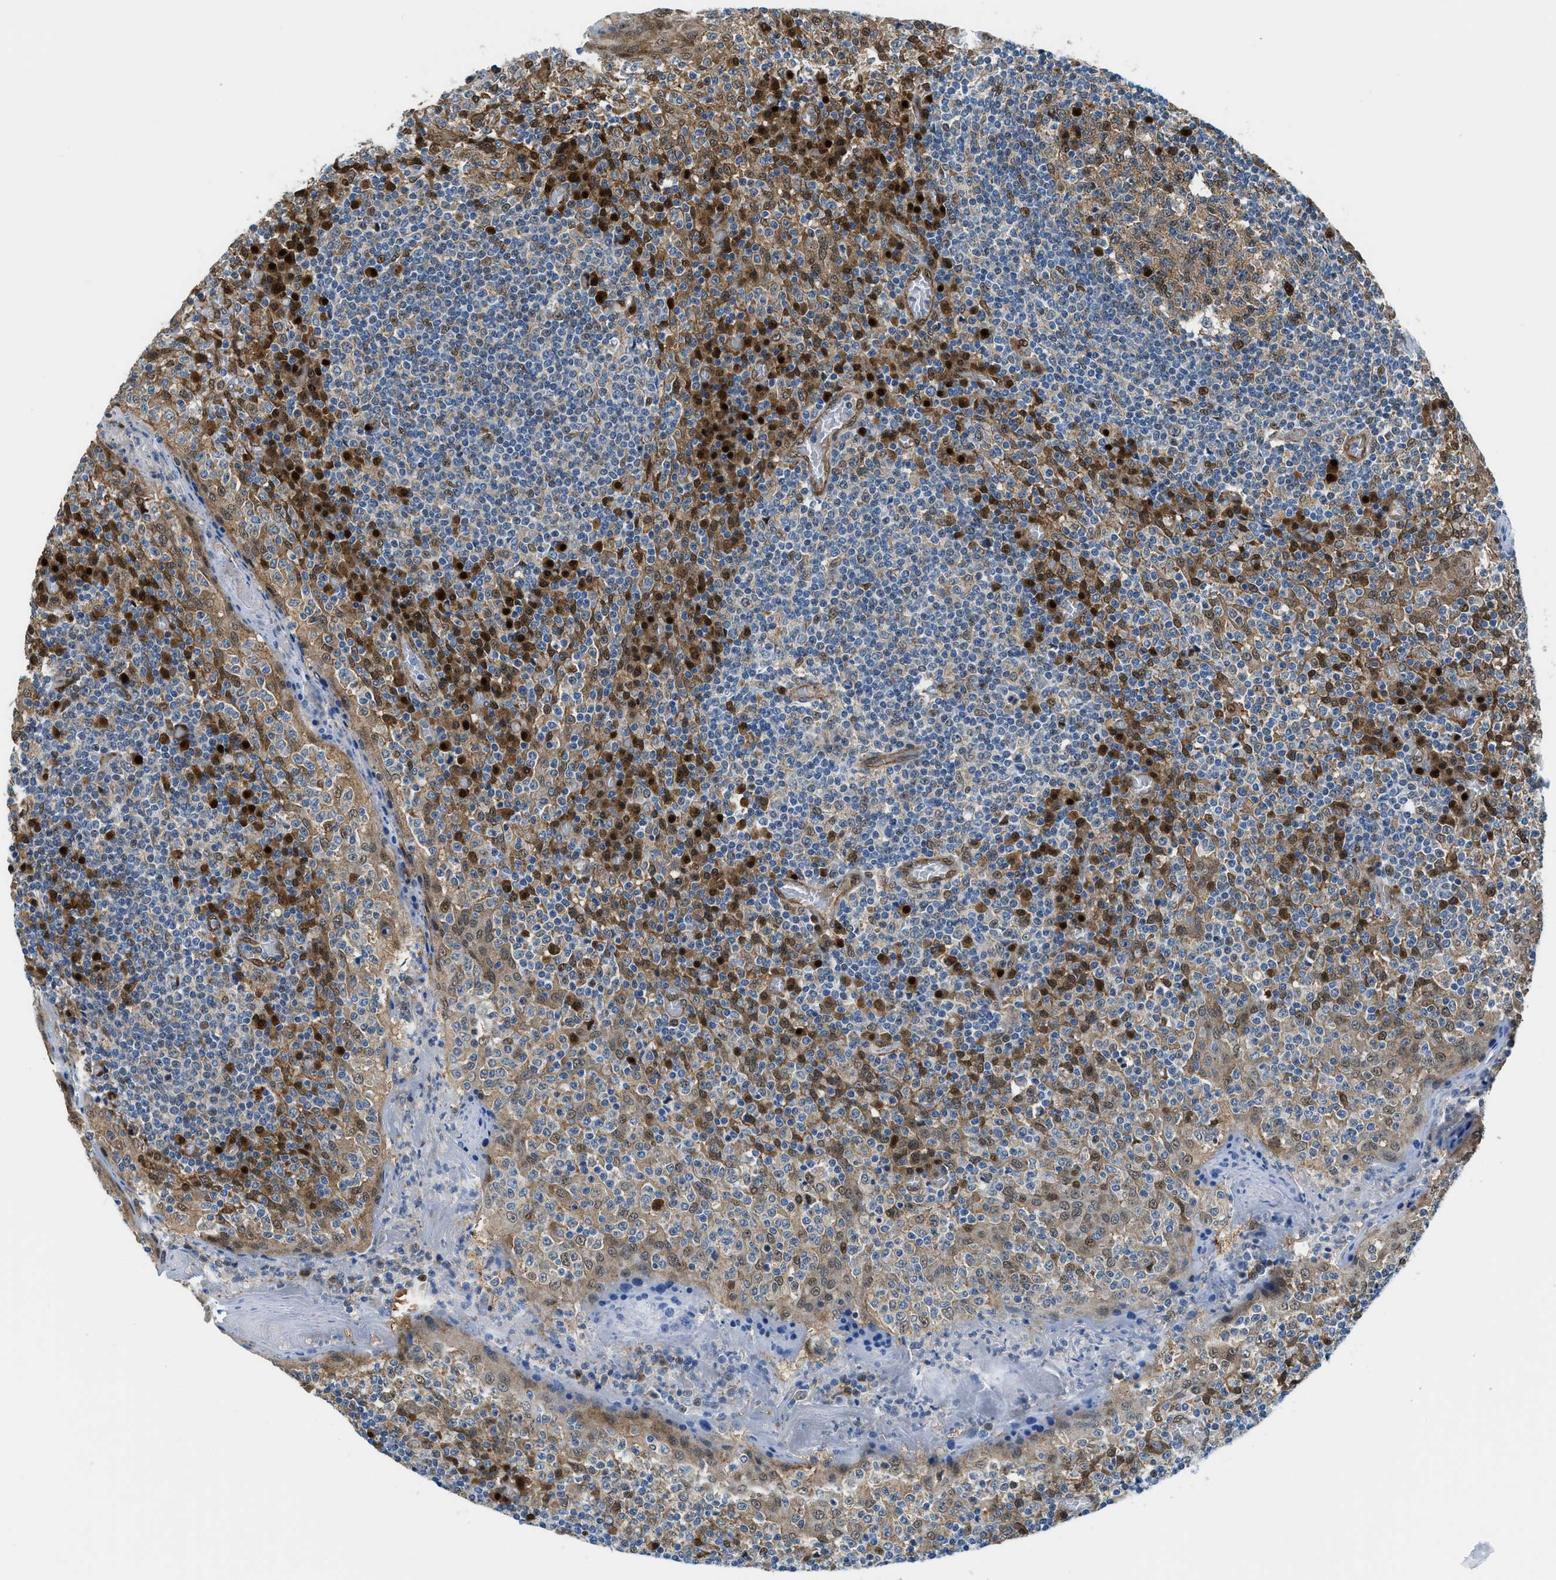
{"staining": {"intensity": "moderate", "quantity": "<25%", "location": "cytoplasmic/membranous,nuclear"}, "tissue": "tonsil", "cell_type": "Germinal center cells", "image_type": "normal", "snomed": [{"axis": "morphology", "description": "Normal tissue, NOS"}, {"axis": "topography", "description": "Tonsil"}], "caption": "IHC (DAB) staining of benign human tonsil exhibits moderate cytoplasmic/membranous,nuclear protein expression in about <25% of germinal center cells.", "gene": "YWHAE", "patient": {"sex": "female", "age": 19}}